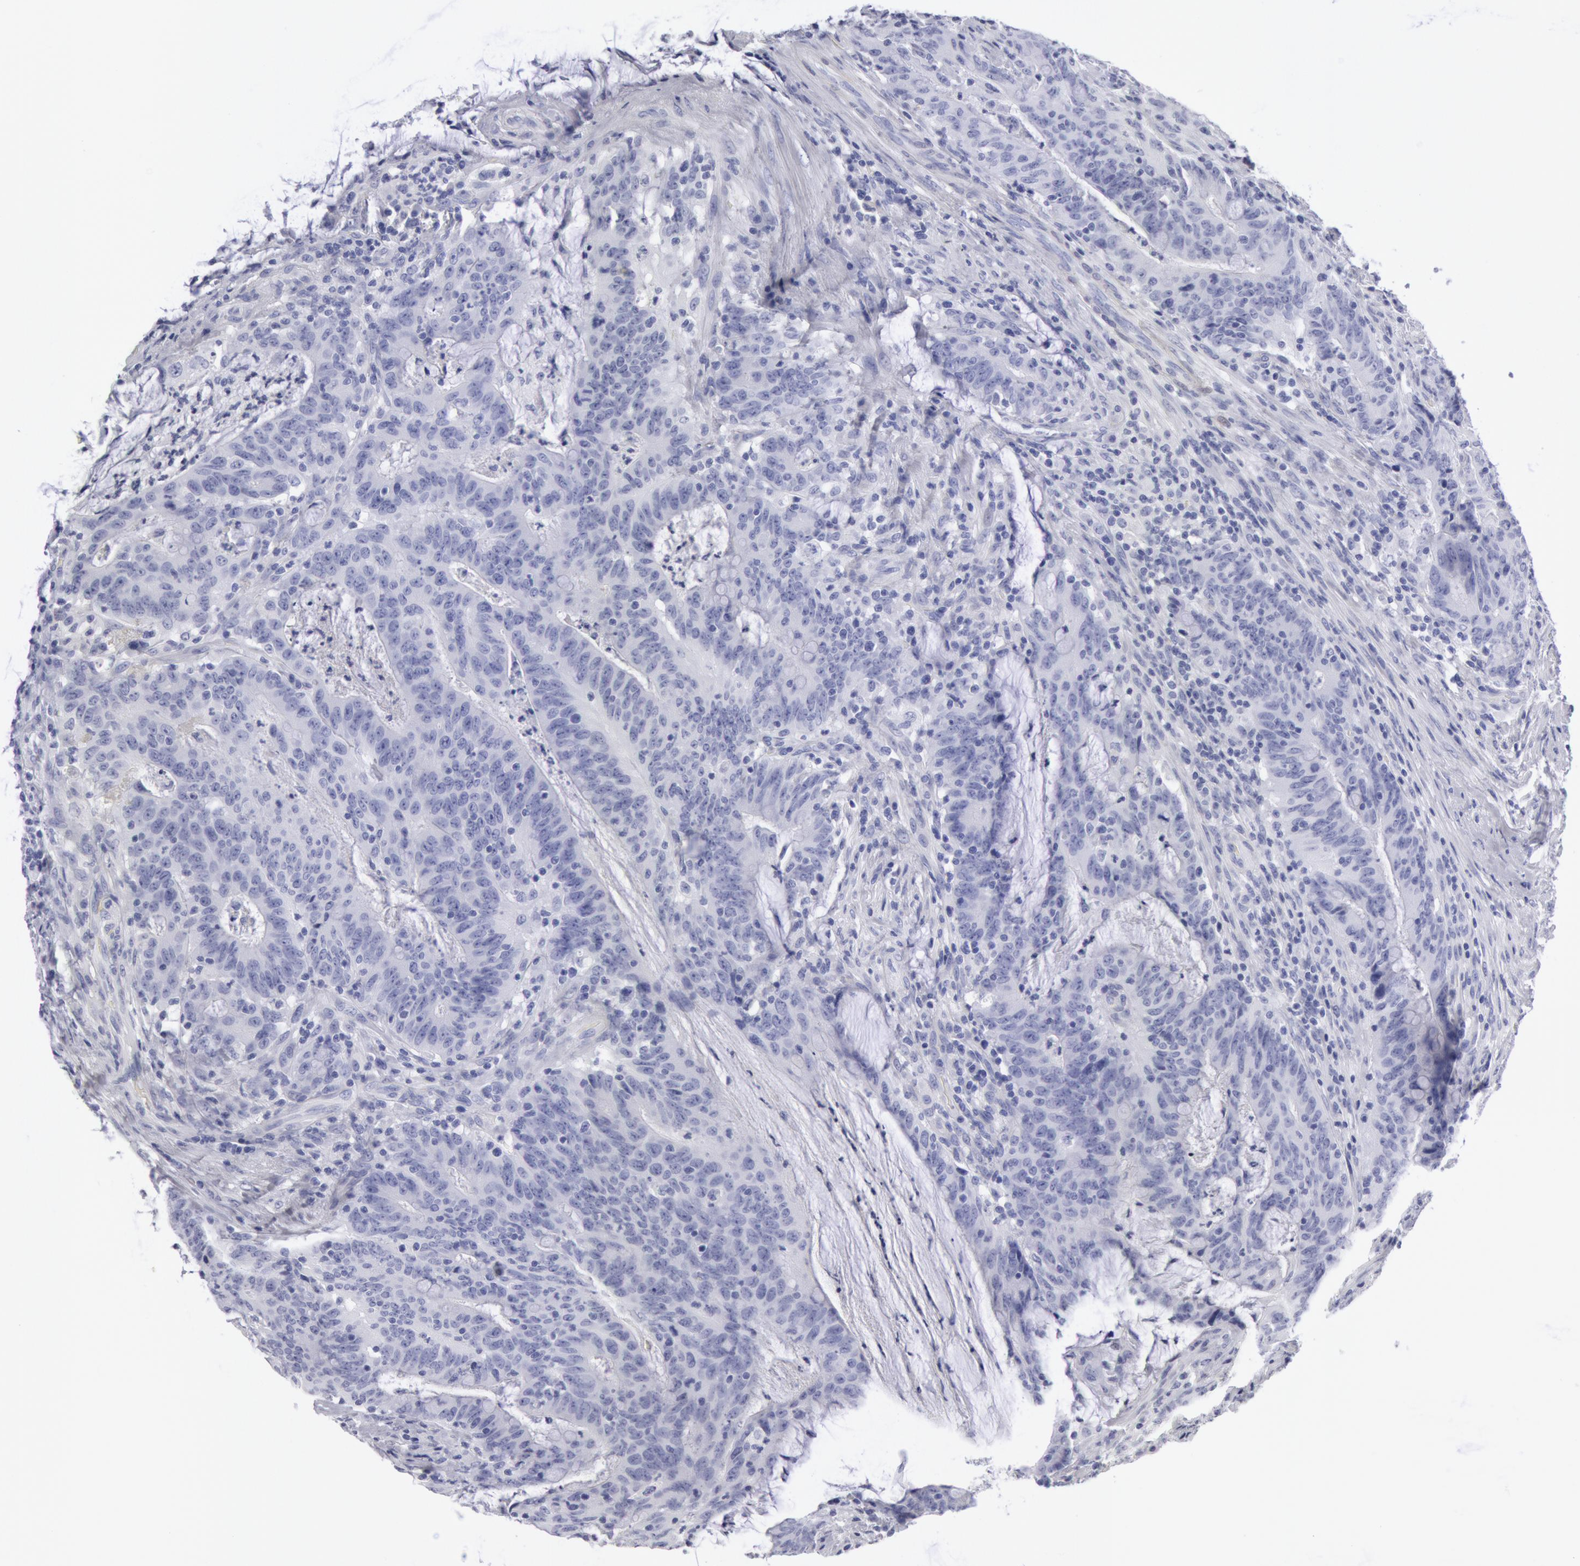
{"staining": {"intensity": "negative", "quantity": "none", "location": "none"}, "tissue": "colorectal cancer", "cell_type": "Tumor cells", "image_type": "cancer", "snomed": [{"axis": "morphology", "description": "Adenocarcinoma, NOS"}, {"axis": "topography", "description": "Colon"}], "caption": "This photomicrograph is of colorectal cancer (adenocarcinoma) stained with immunohistochemistry (IHC) to label a protein in brown with the nuclei are counter-stained blue. There is no positivity in tumor cells.", "gene": "FHL1", "patient": {"sex": "male", "age": 54}}